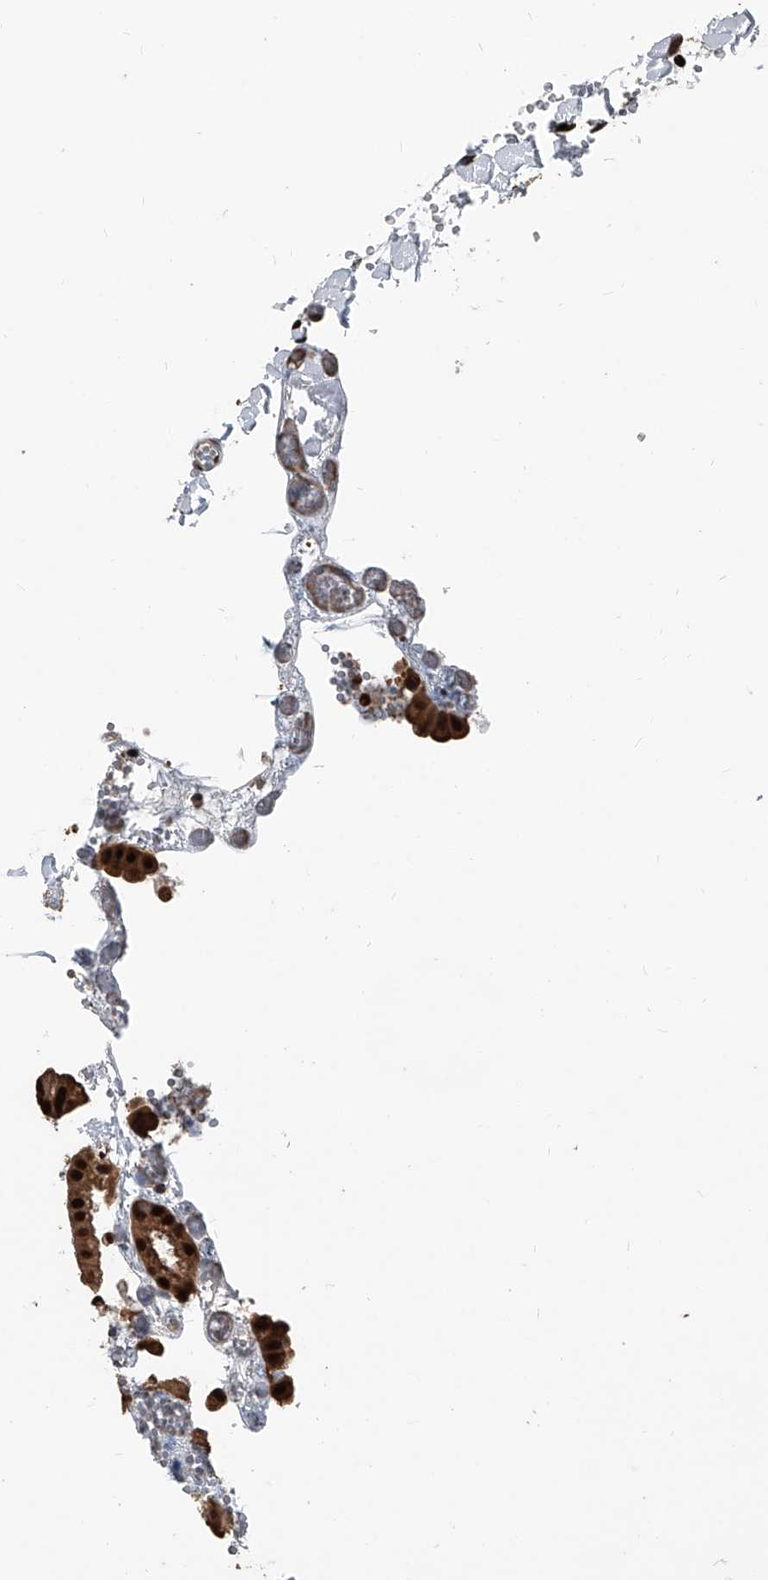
{"staining": {"intensity": "strong", "quantity": ">75%", "location": "cytoplasmic/membranous,nuclear"}, "tissue": "gallbladder", "cell_type": "Glandular cells", "image_type": "normal", "snomed": [{"axis": "morphology", "description": "Normal tissue, NOS"}, {"axis": "topography", "description": "Gallbladder"}], "caption": "Immunohistochemistry (IHC) of benign gallbladder demonstrates high levels of strong cytoplasmic/membranous,nuclear positivity in about >75% of glandular cells.", "gene": "FKBP5", "patient": {"sex": "female", "age": 64}}